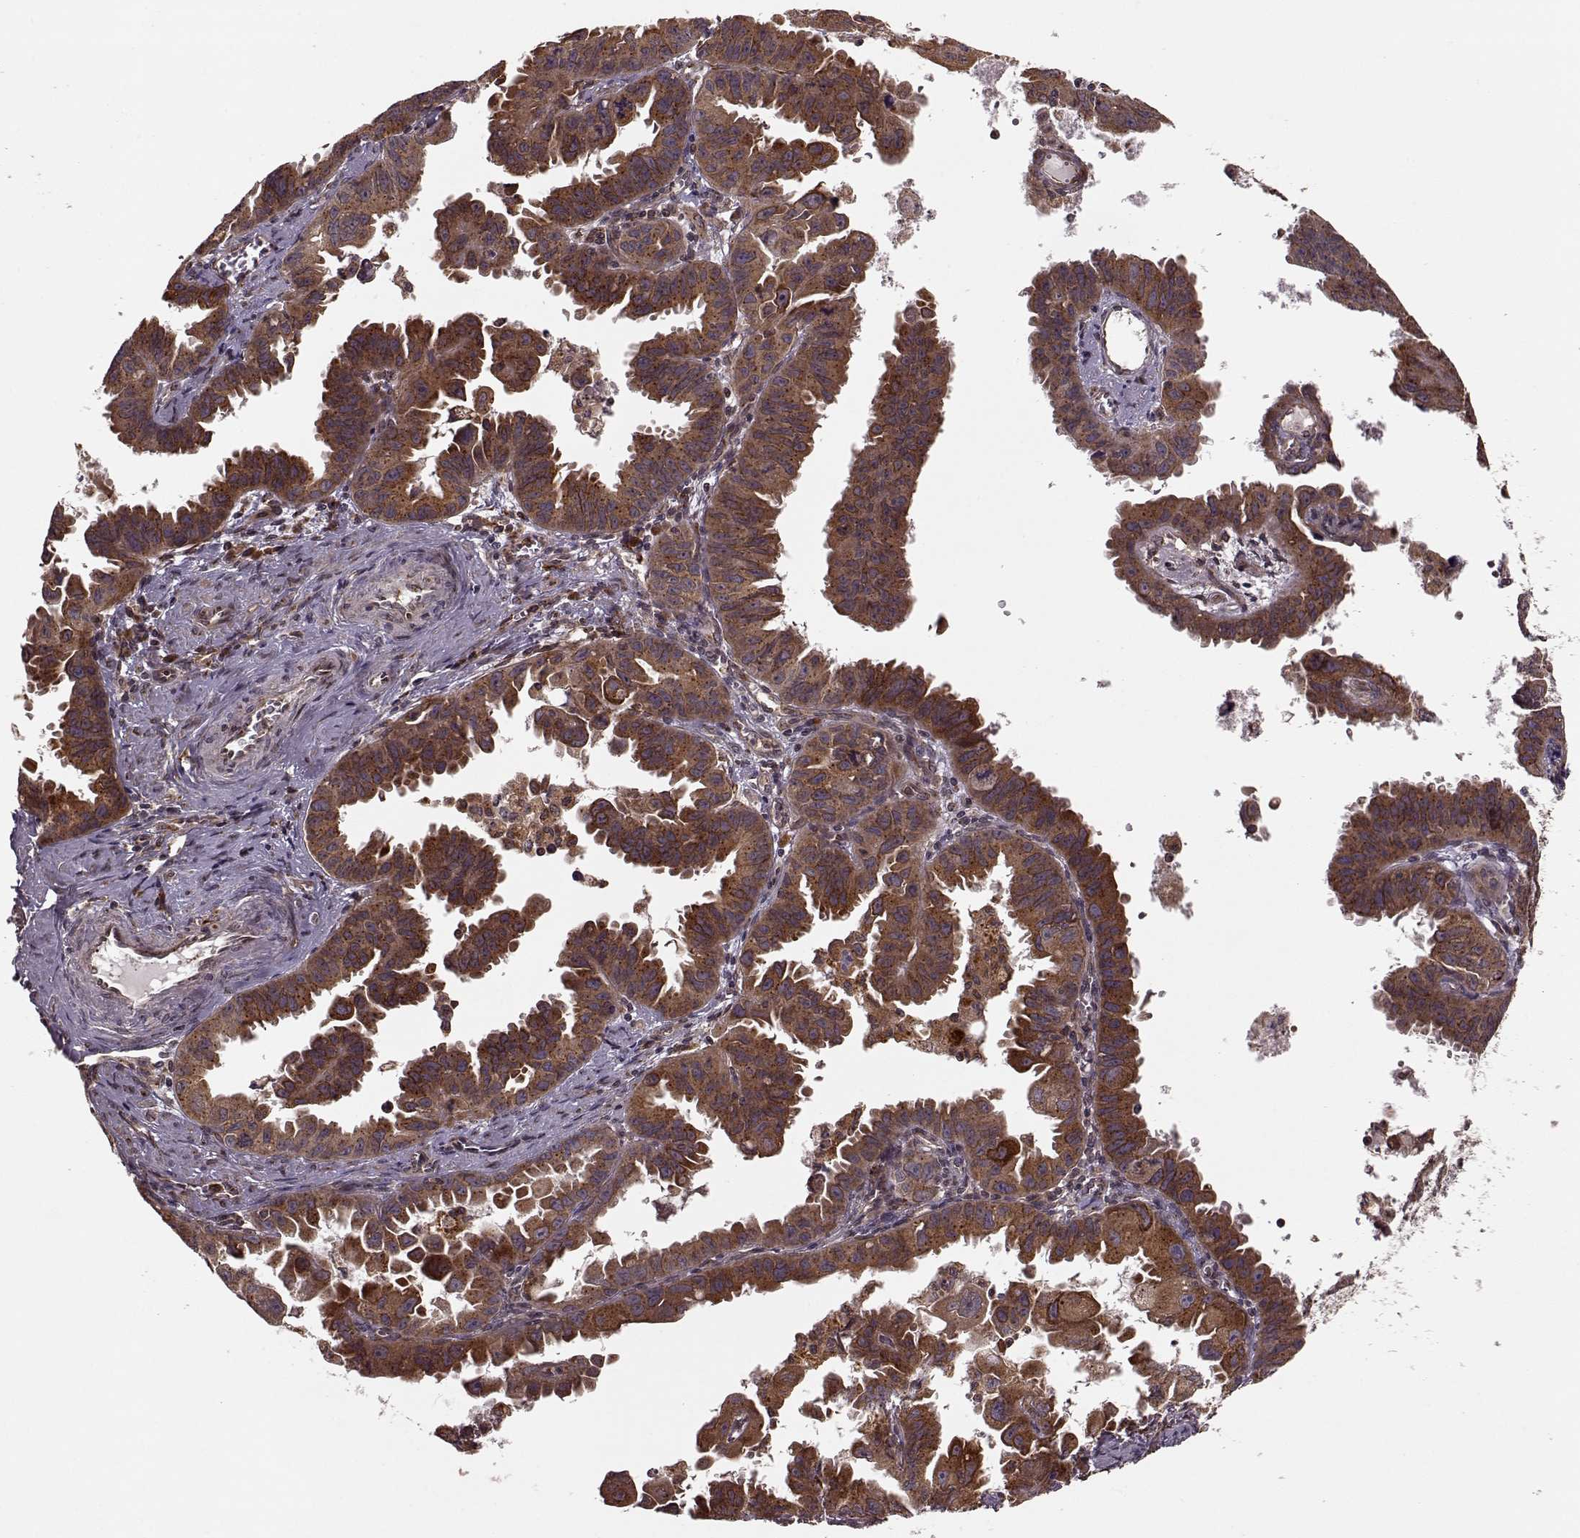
{"staining": {"intensity": "strong", "quantity": ">75%", "location": "cytoplasmic/membranous"}, "tissue": "ovarian cancer", "cell_type": "Tumor cells", "image_type": "cancer", "snomed": [{"axis": "morphology", "description": "Carcinoma, endometroid"}, {"axis": "topography", "description": "Ovary"}], "caption": "There is high levels of strong cytoplasmic/membranous positivity in tumor cells of endometroid carcinoma (ovarian), as demonstrated by immunohistochemical staining (brown color).", "gene": "YIPF5", "patient": {"sex": "female", "age": 85}}